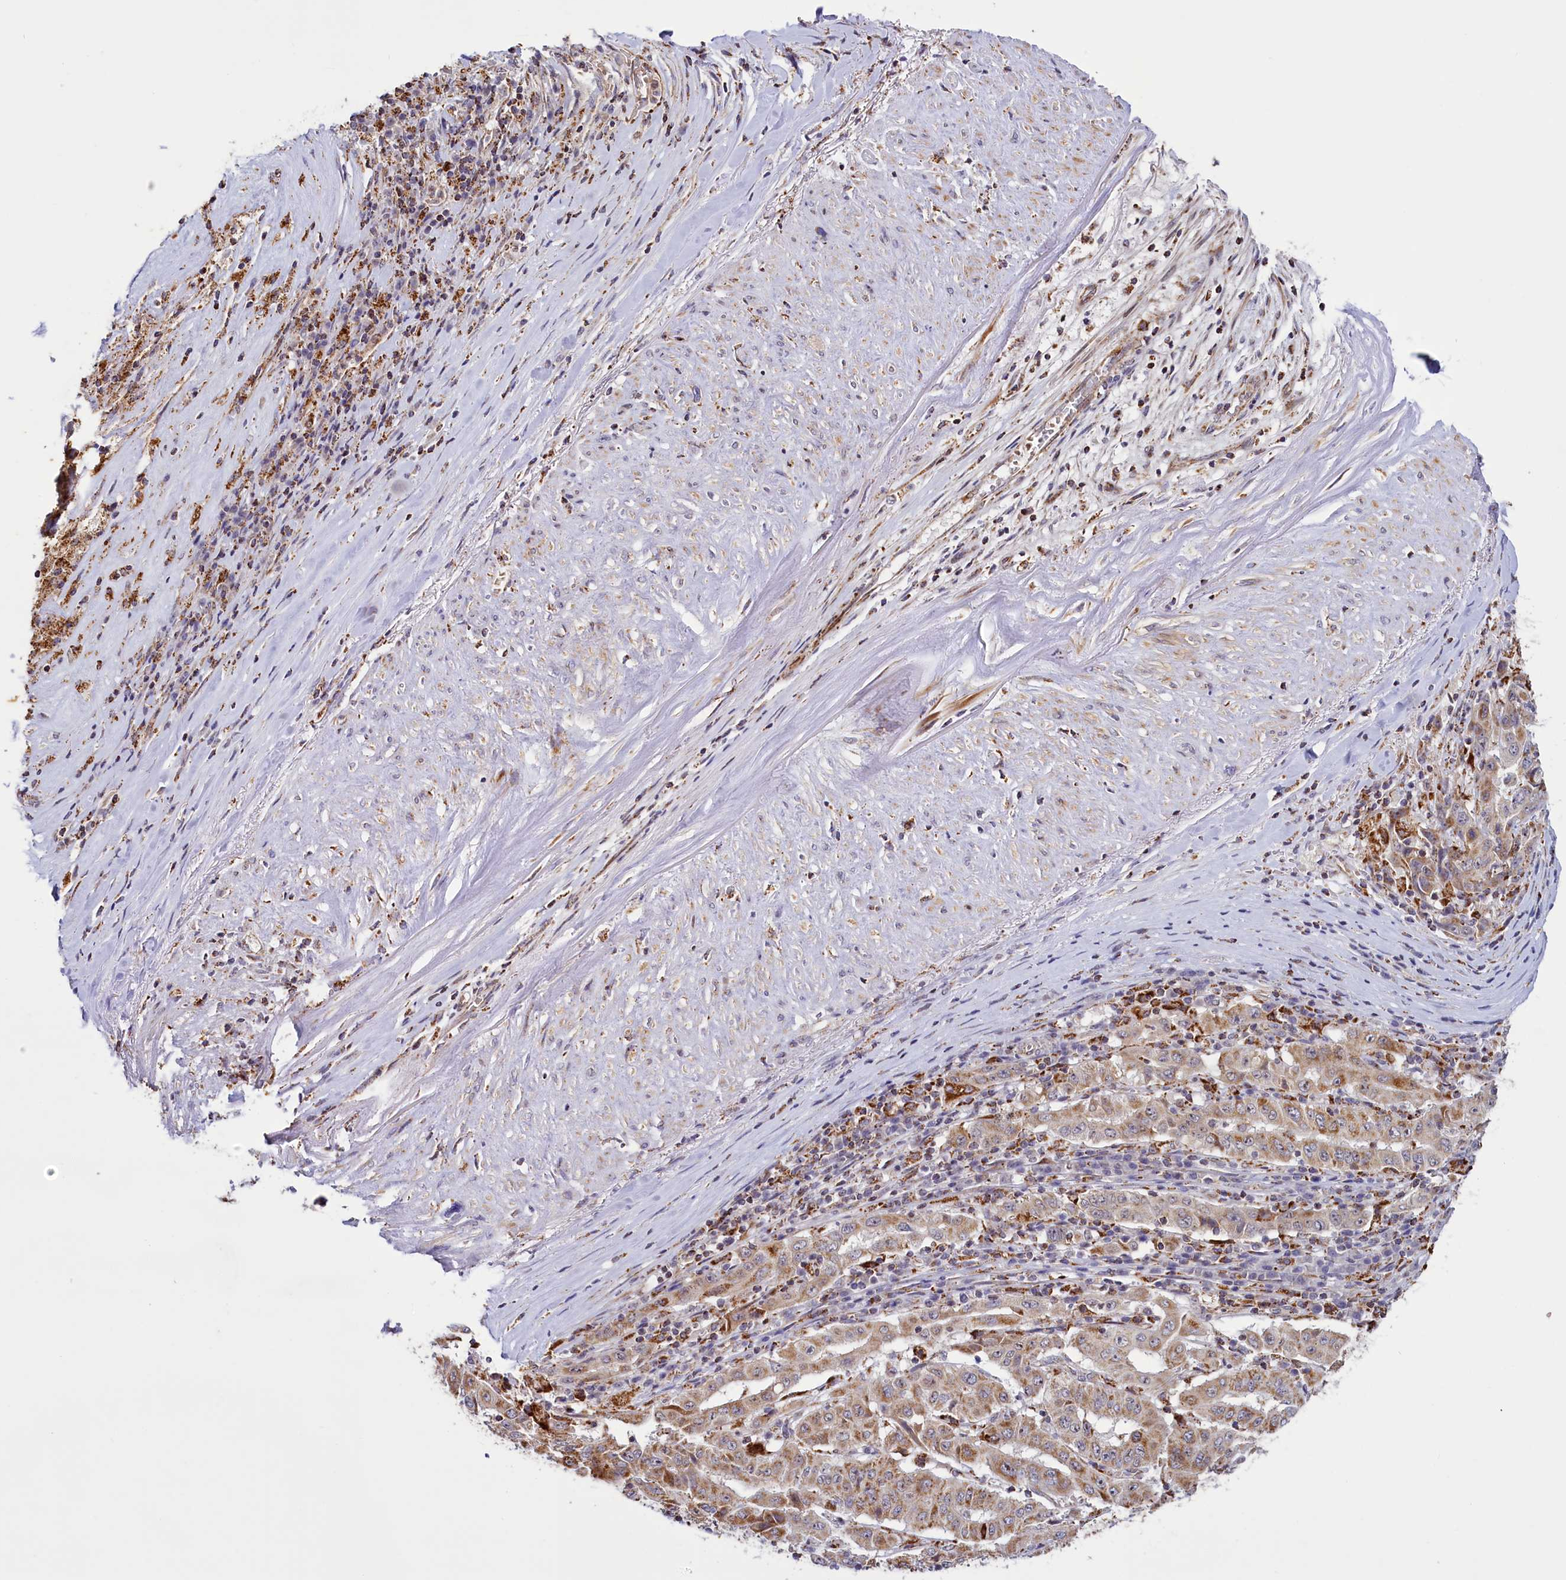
{"staining": {"intensity": "moderate", "quantity": ">75%", "location": "cytoplasmic/membranous"}, "tissue": "pancreatic cancer", "cell_type": "Tumor cells", "image_type": "cancer", "snomed": [{"axis": "morphology", "description": "Adenocarcinoma, NOS"}, {"axis": "topography", "description": "Pancreas"}], "caption": "This is a micrograph of immunohistochemistry (IHC) staining of pancreatic cancer, which shows moderate staining in the cytoplasmic/membranous of tumor cells.", "gene": "DYNC2H1", "patient": {"sex": "male", "age": 63}}